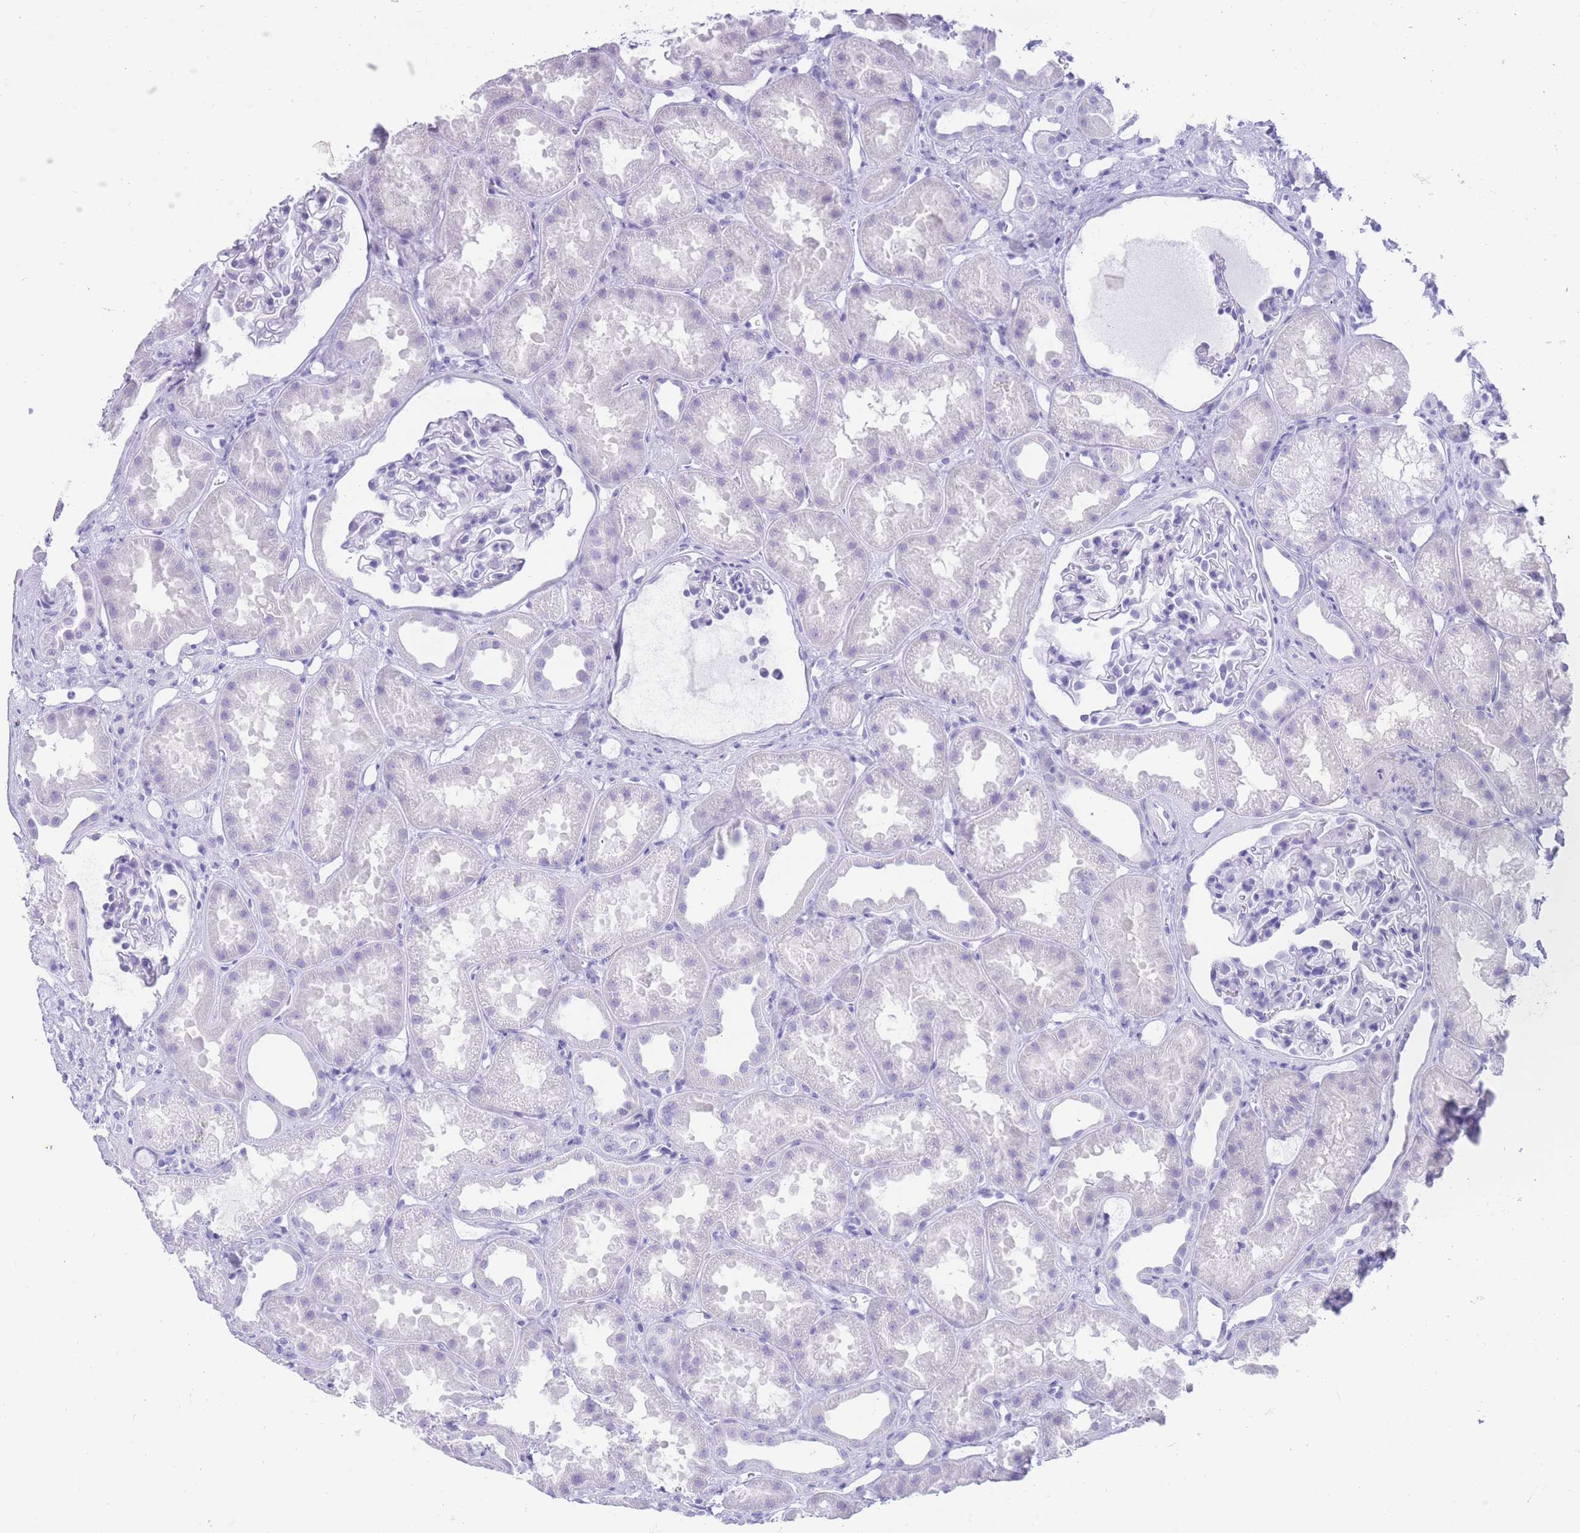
{"staining": {"intensity": "negative", "quantity": "none", "location": "none"}, "tissue": "kidney", "cell_type": "Cells in glomeruli", "image_type": "normal", "snomed": [{"axis": "morphology", "description": "Normal tissue, NOS"}, {"axis": "topography", "description": "Kidney"}], "caption": "This is an IHC photomicrograph of normal kidney. There is no staining in cells in glomeruli.", "gene": "ELOA2", "patient": {"sex": "male", "age": 61}}